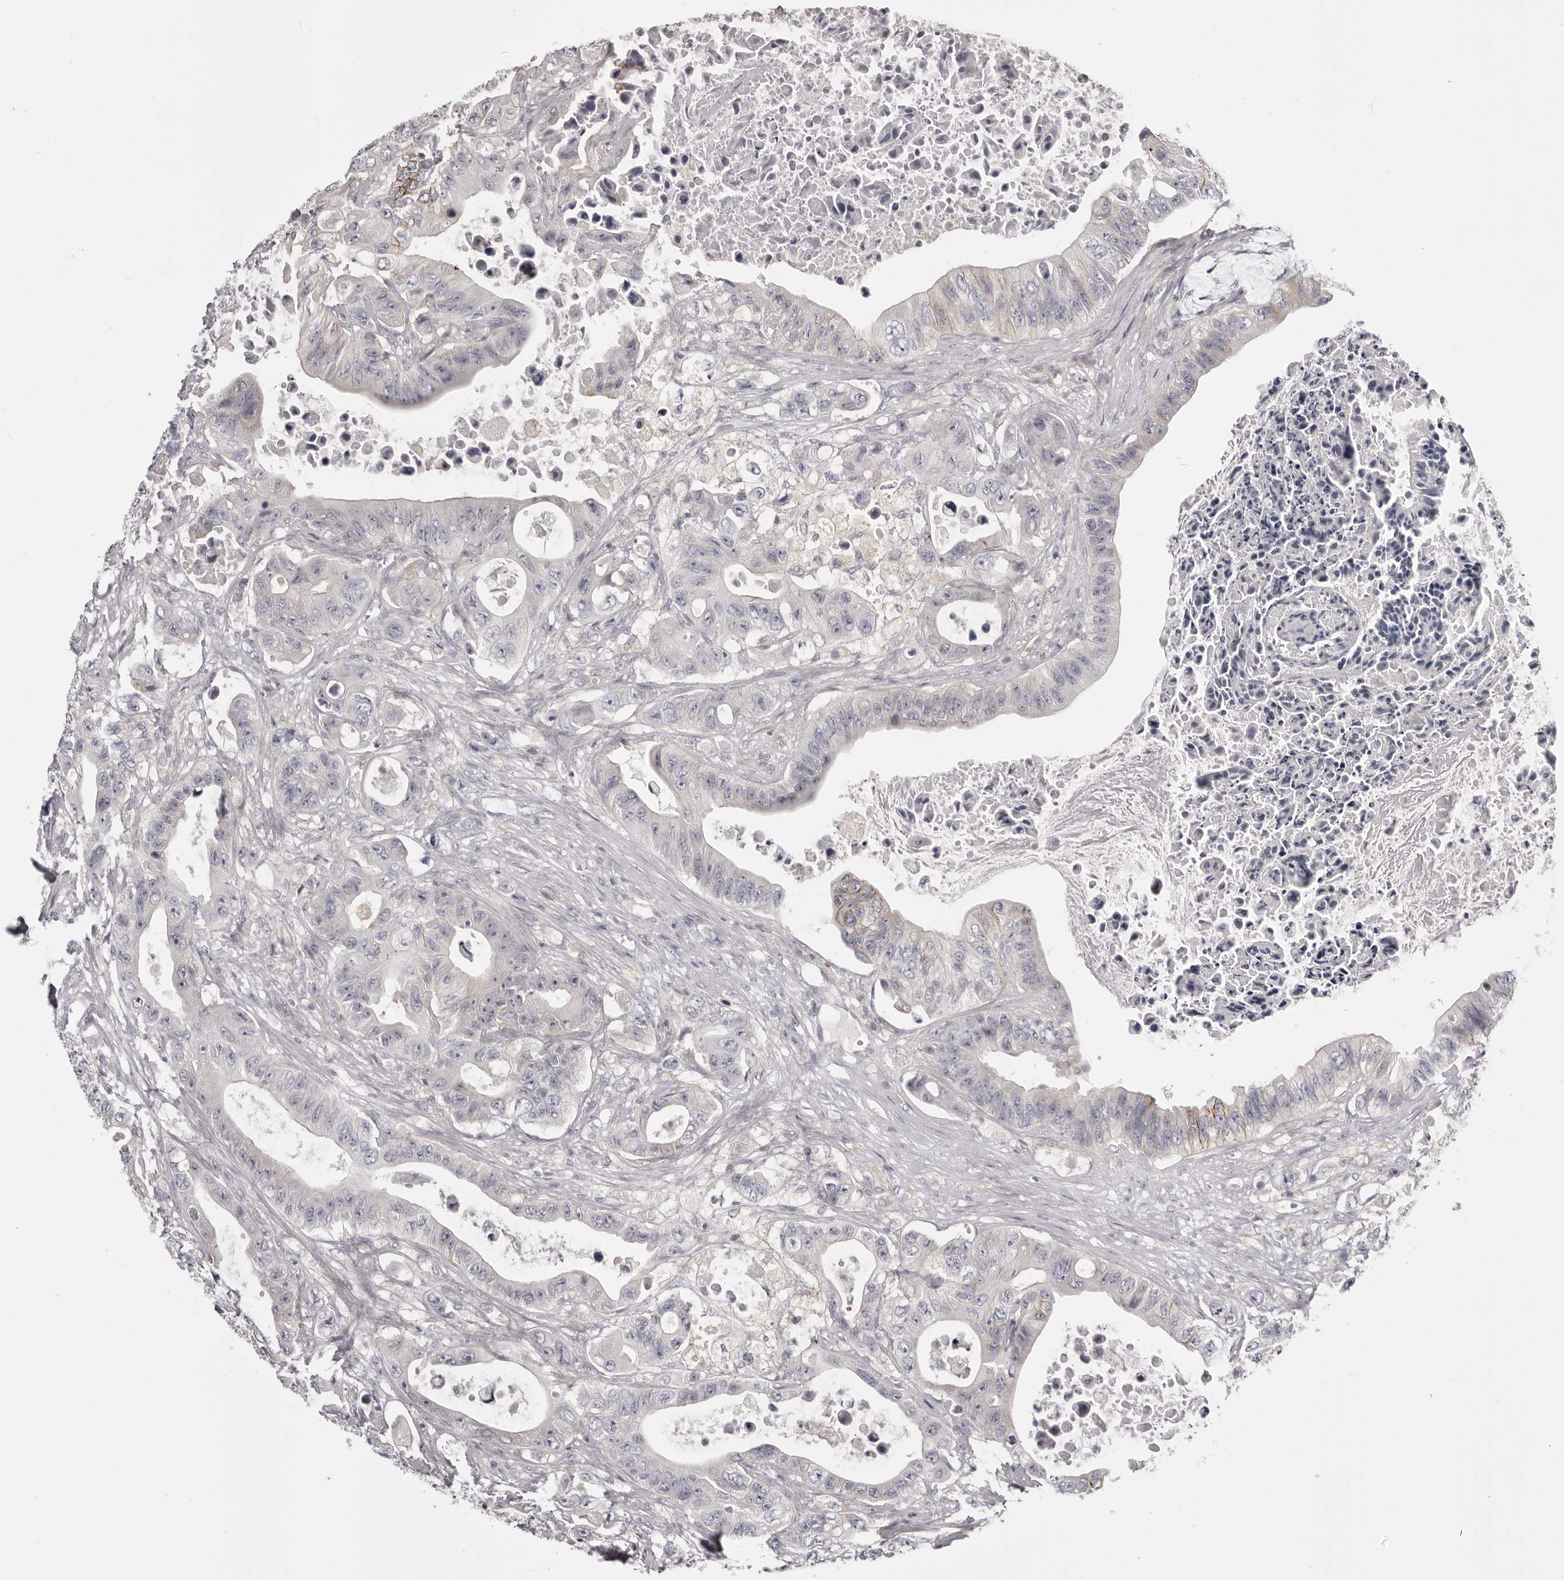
{"staining": {"intensity": "negative", "quantity": "none", "location": "none"}, "tissue": "colorectal cancer", "cell_type": "Tumor cells", "image_type": "cancer", "snomed": [{"axis": "morphology", "description": "Adenocarcinoma, NOS"}, {"axis": "topography", "description": "Colon"}], "caption": "Tumor cells show no significant positivity in adenocarcinoma (colorectal).", "gene": "OTUD3", "patient": {"sex": "female", "age": 46}}